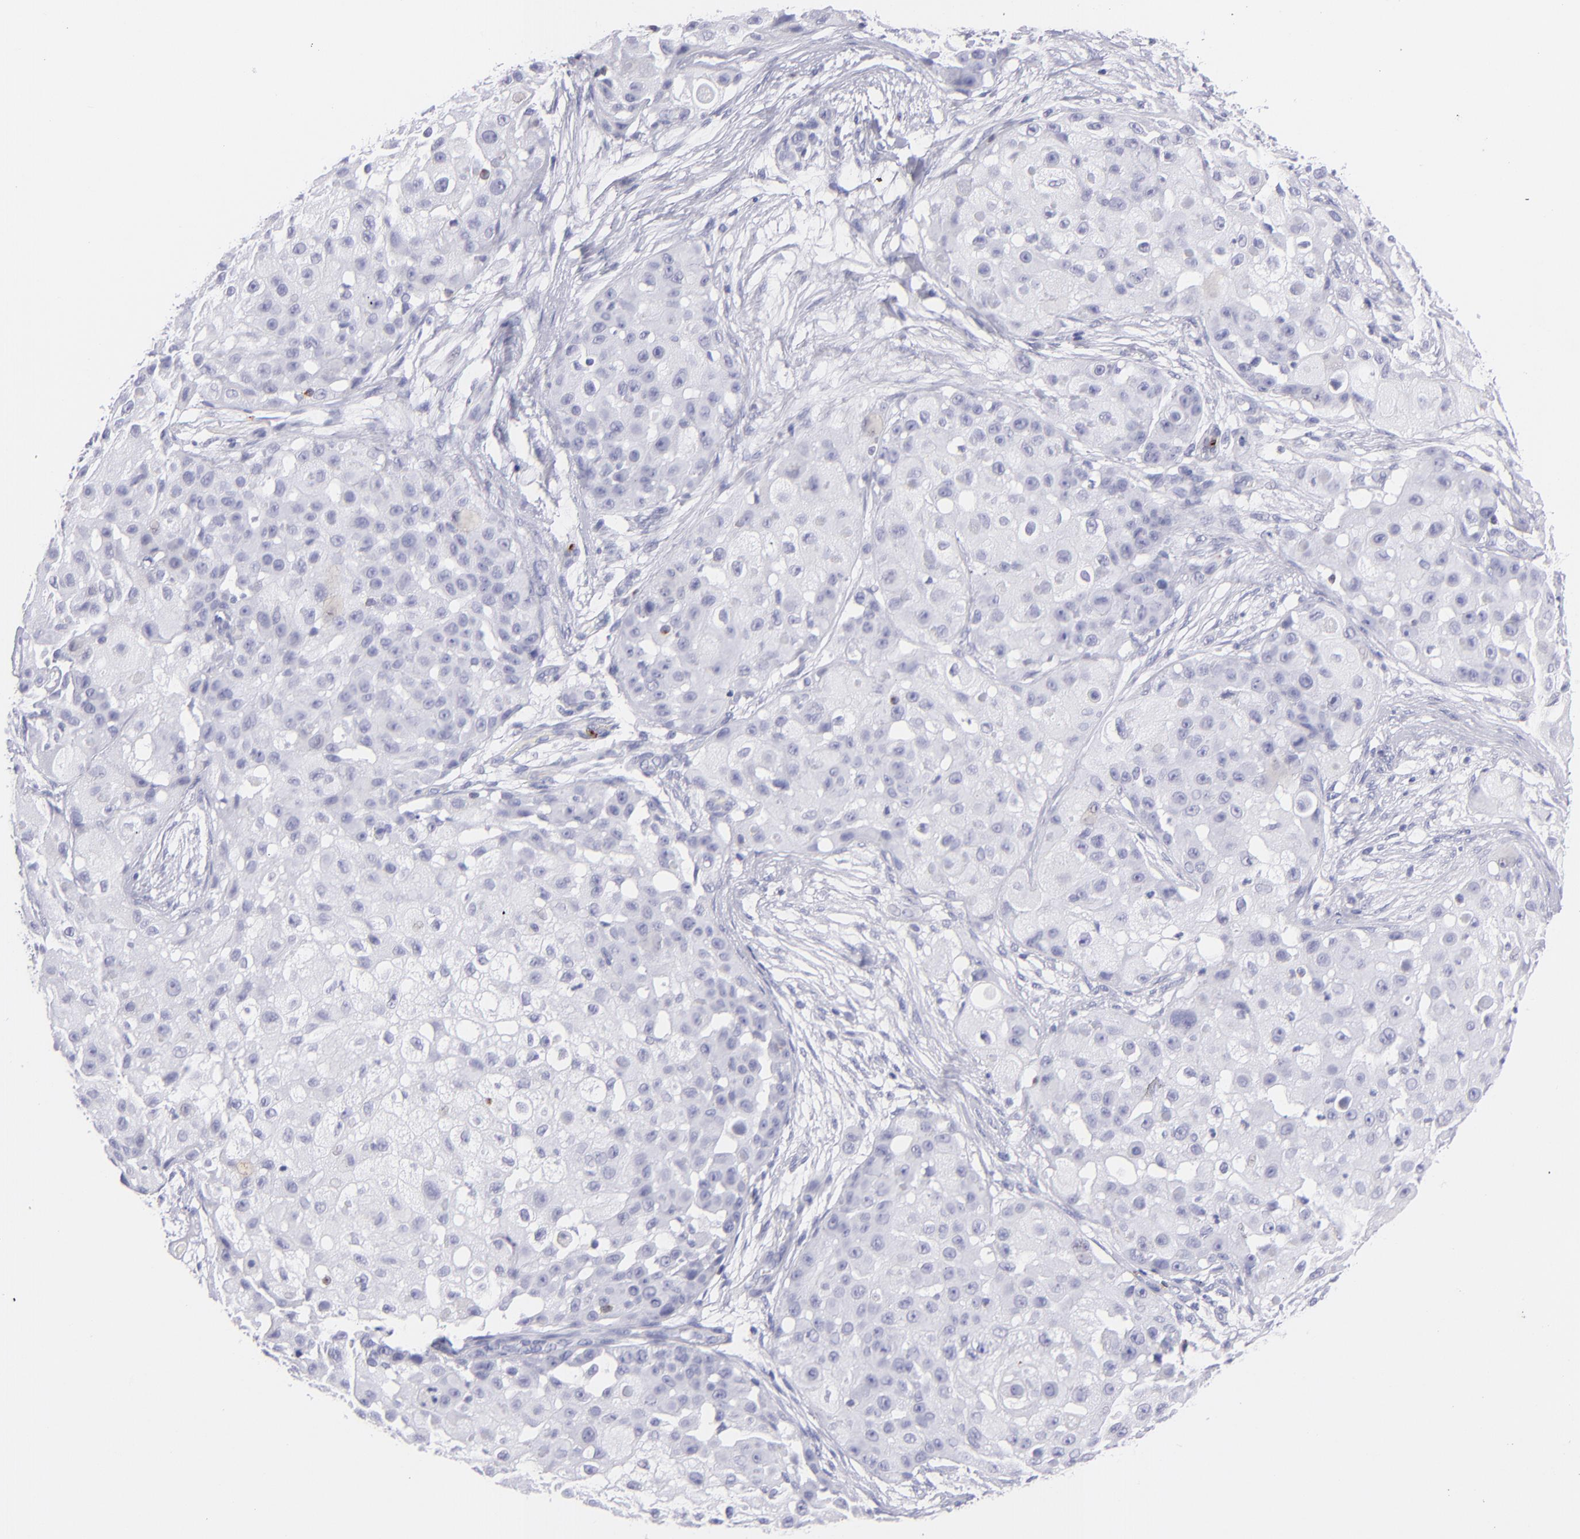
{"staining": {"intensity": "negative", "quantity": "none", "location": "none"}, "tissue": "skin cancer", "cell_type": "Tumor cells", "image_type": "cancer", "snomed": [{"axis": "morphology", "description": "Squamous cell carcinoma, NOS"}, {"axis": "topography", "description": "Skin"}], "caption": "Skin cancer was stained to show a protein in brown. There is no significant positivity in tumor cells.", "gene": "PRF1", "patient": {"sex": "female", "age": 57}}